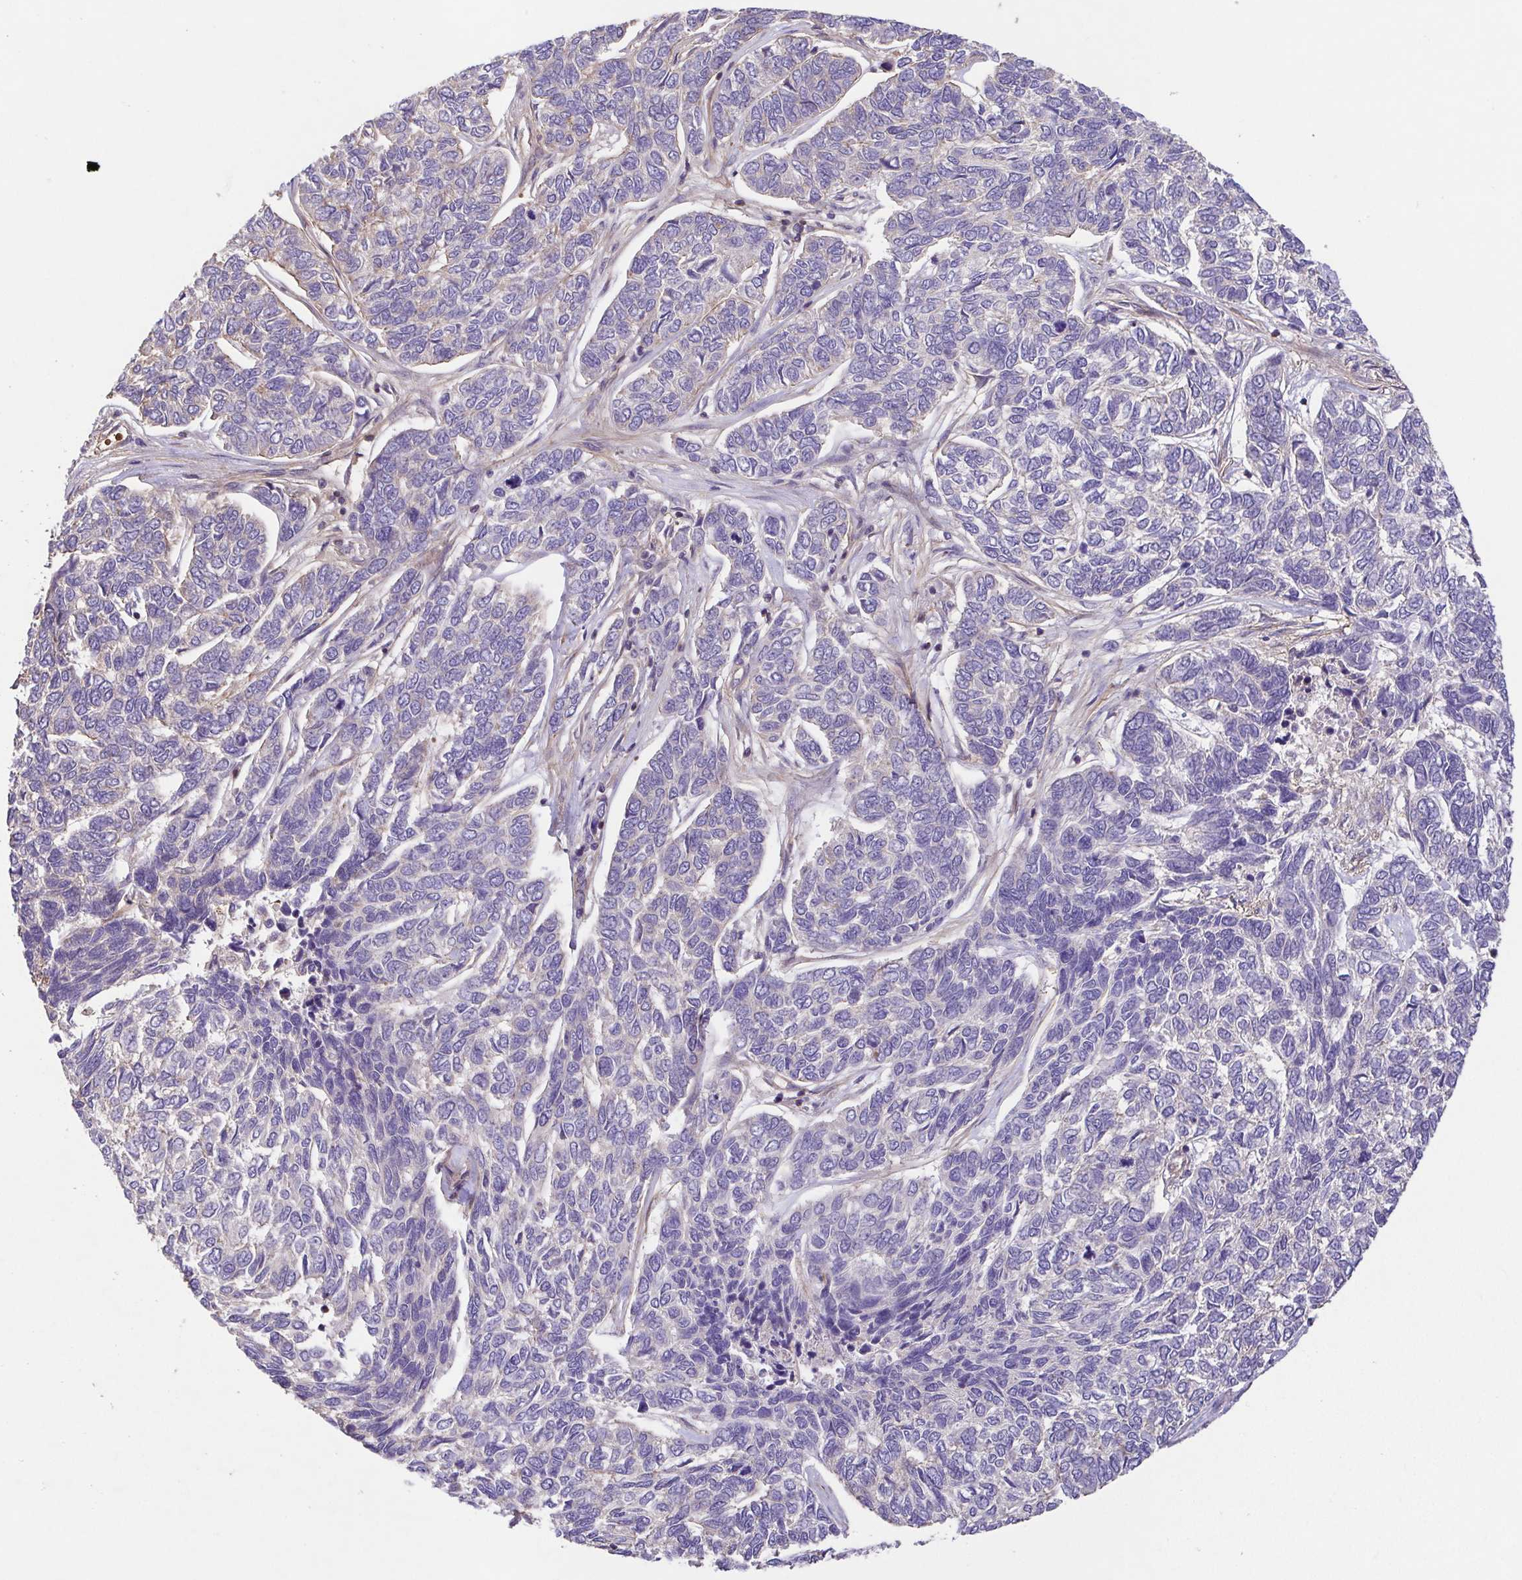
{"staining": {"intensity": "negative", "quantity": "none", "location": "none"}, "tissue": "skin cancer", "cell_type": "Tumor cells", "image_type": "cancer", "snomed": [{"axis": "morphology", "description": "Basal cell carcinoma"}, {"axis": "topography", "description": "Skin"}], "caption": "Immunohistochemistry (IHC) histopathology image of skin cancer stained for a protein (brown), which demonstrates no positivity in tumor cells.", "gene": "IDE", "patient": {"sex": "female", "age": 65}}